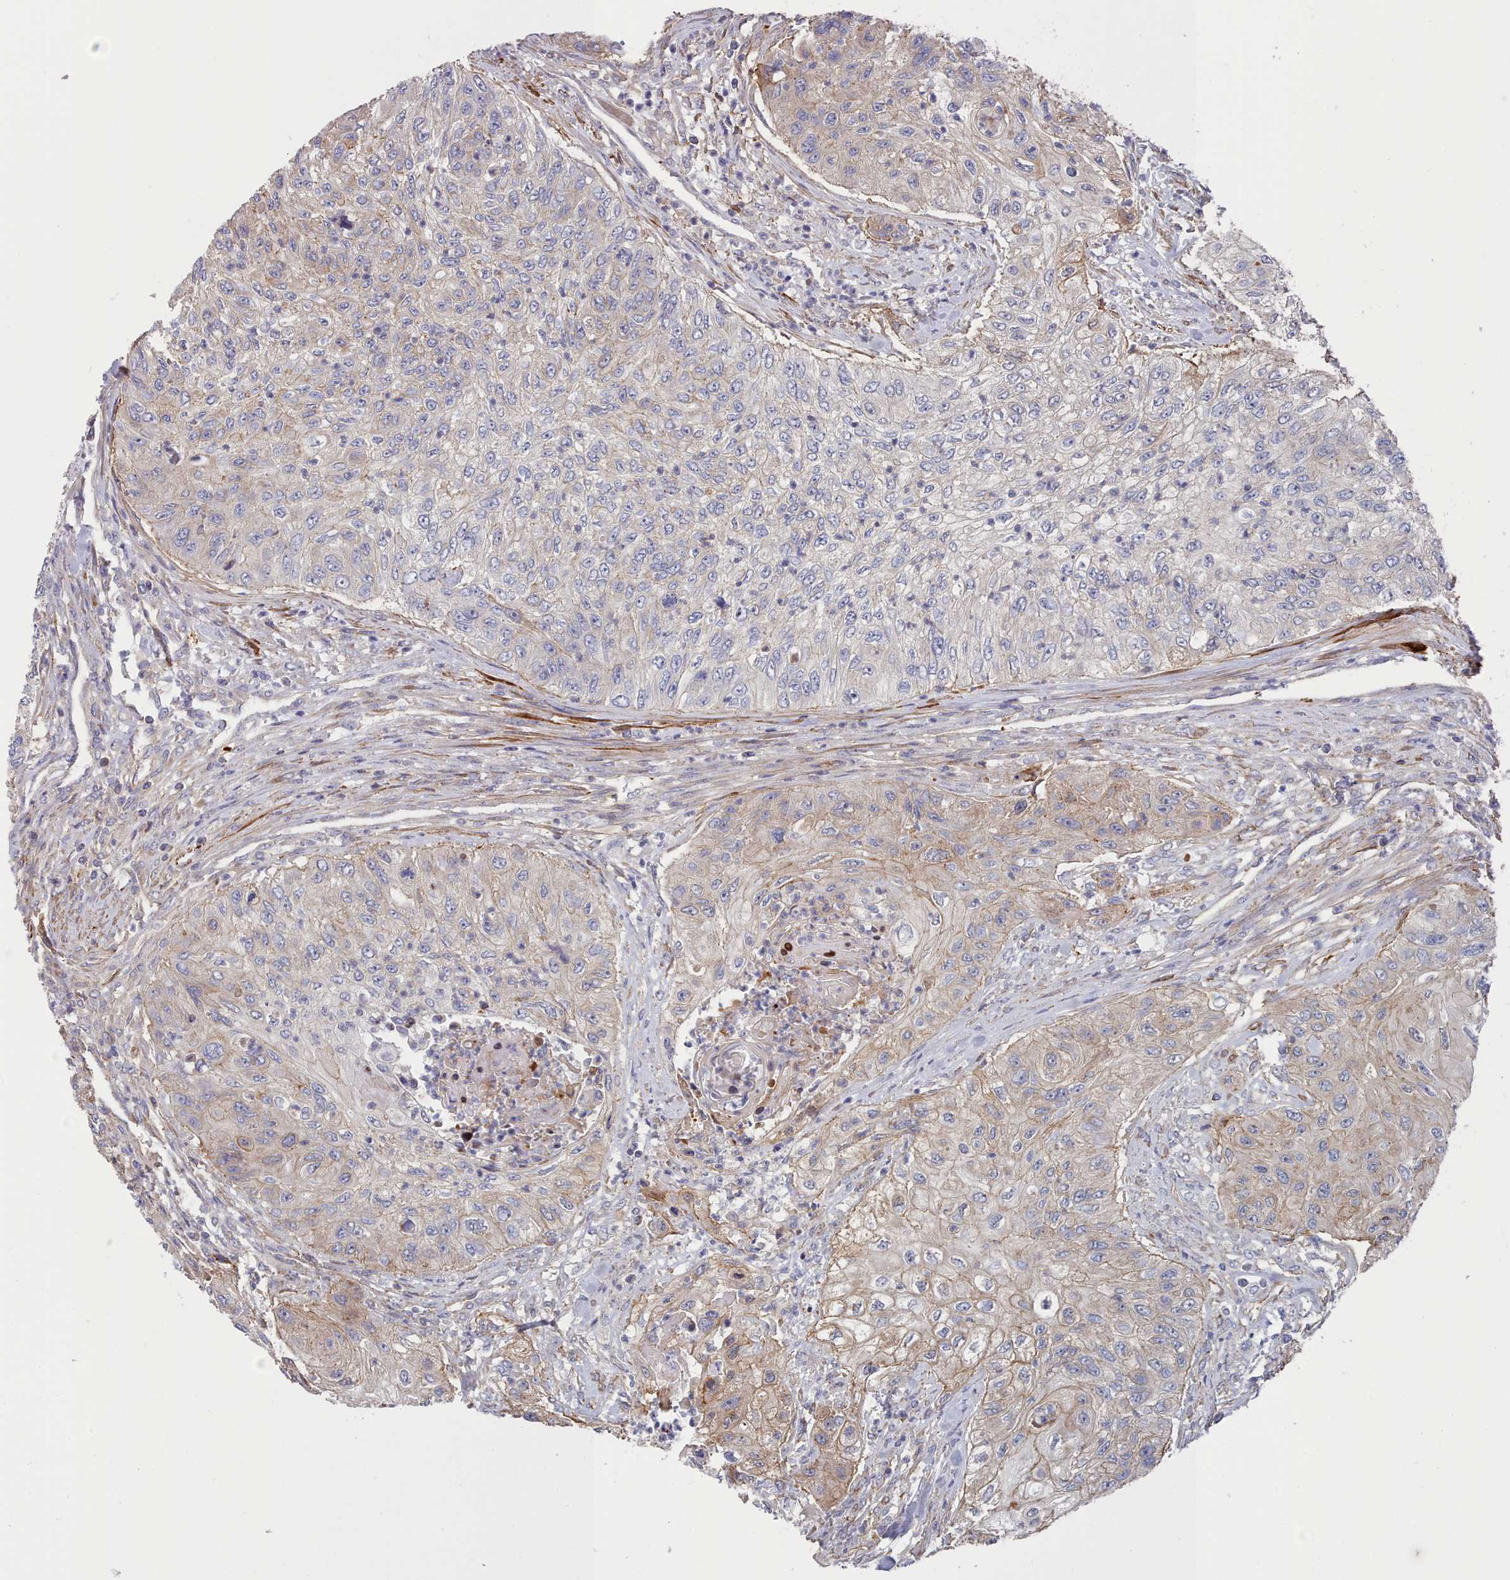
{"staining": {"intensity": "weak", "quantity": "25%-75%", "location": "cytoplasmic/membranous"}, "tissue": "urothelial cancer", "cell_type": "Tumor cells", "image_type": "cancer", "snomed": [{"axis": "morphology", "description": "Urothelial carcinoma, High grade"}, {"axis": "topography", "description": "Urinary bladder"}], "caption": "A photomicrograph showing weak cytoplasmic/membranous positivity in about 25%-75% of tumor cells in urothelial cancer, as visualized by brown immunohistochemical staining.", "gene": "G6PC1", "patient": {"sex": "female", "age": 60}}